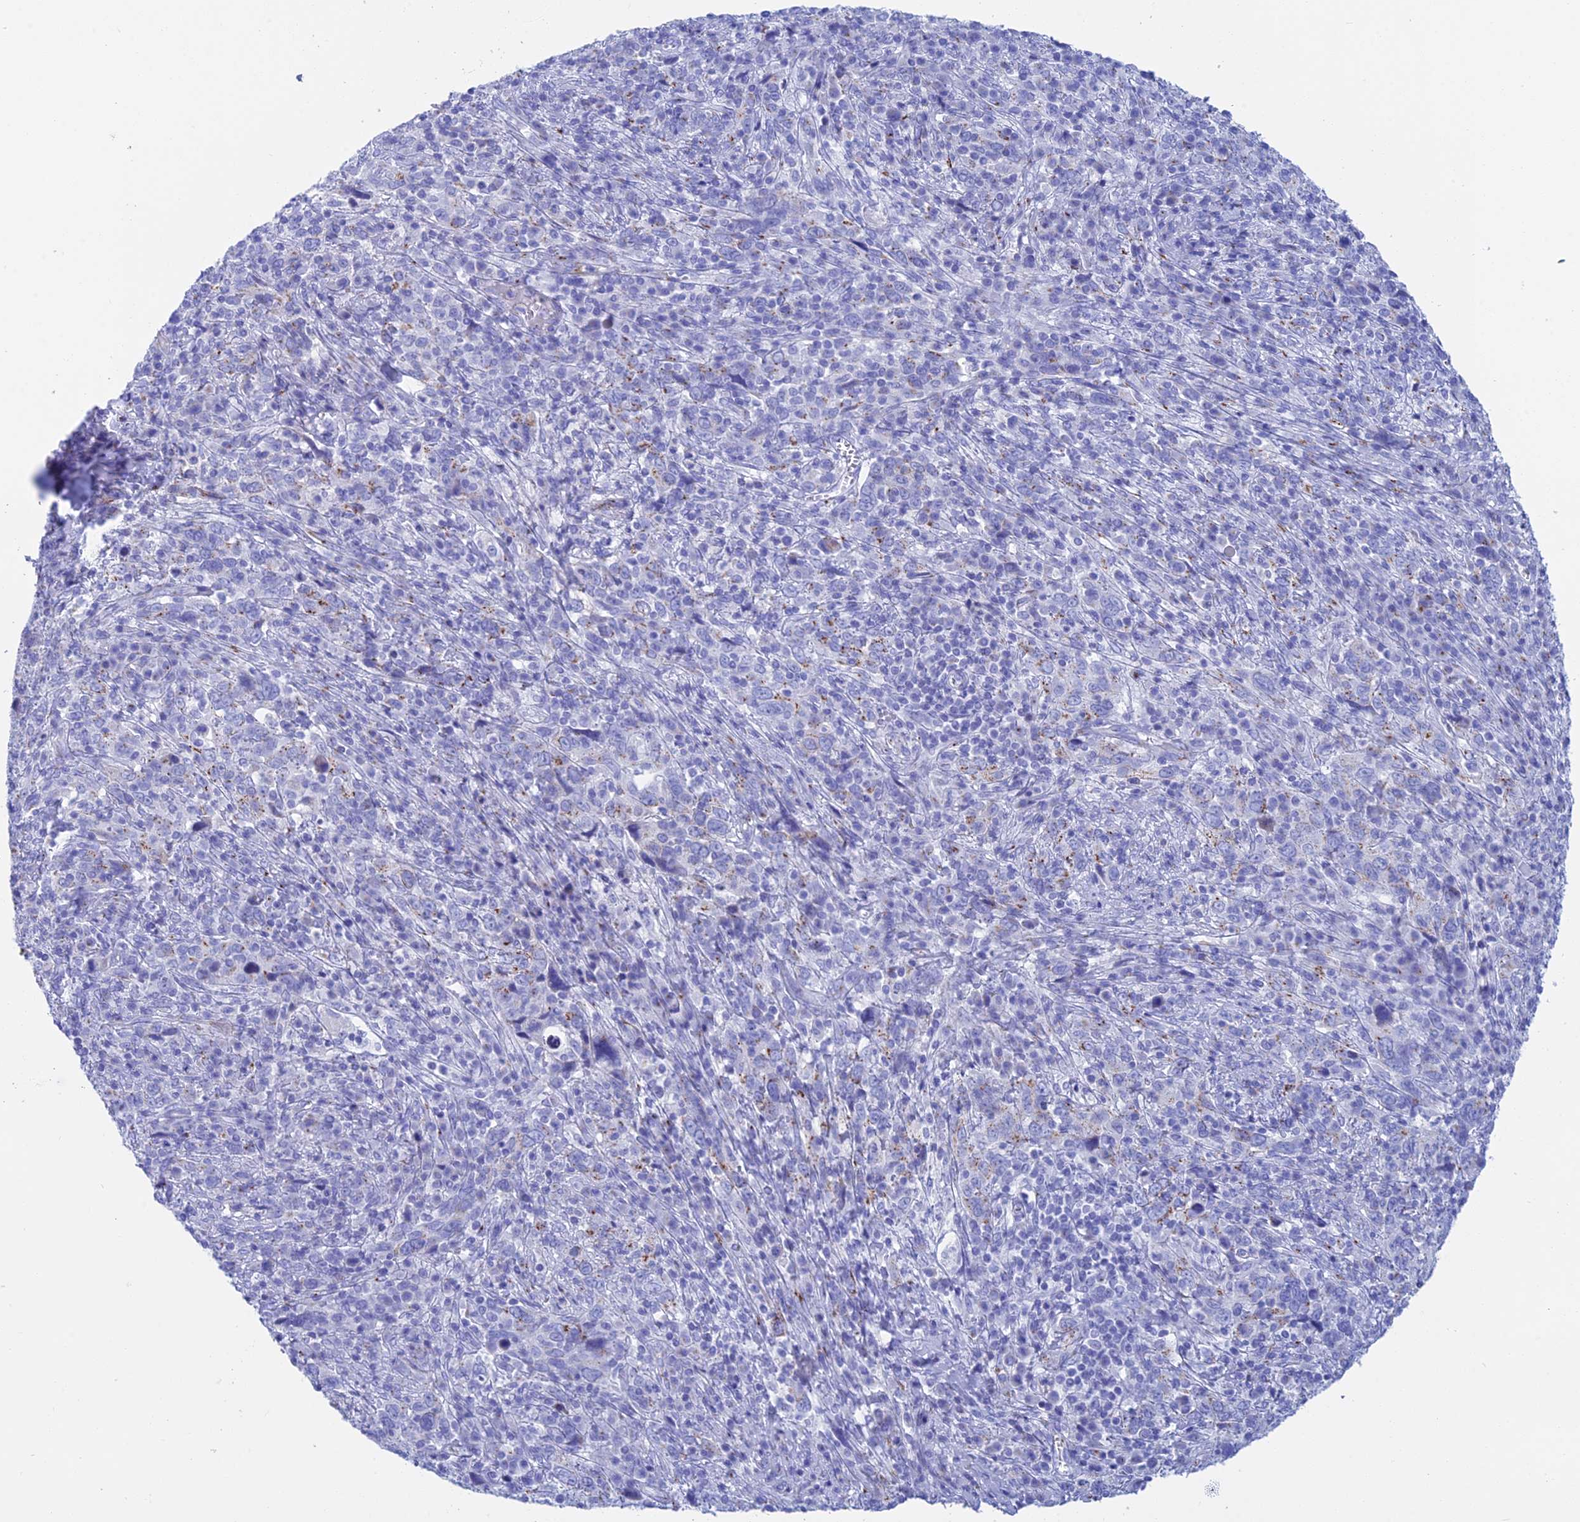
{"staining": {"intensity": "negative", "quantity": "none", "location": "none"}, "tissue": "cervical cancer", "cell_type": "Tumor cells", "image_type": "cancer", "snomed": [{"axis": "morphology", "description": "Squamous cell carcinoma, NOS"}, {"axis": "topography", "description": "Cervix"}], "caption": "This is a photomicrograph of IHC staining of cervical squamous cell carcinoma, which shows no expression in tumor cells. Brightfield microscopy of immunohistochemistry (IHC) stained with DAB (brown) and hematoxylin (blue), captured at high magnification.", "gene": "ERICH4", "patient": {"sex": "female", "age": 46}}